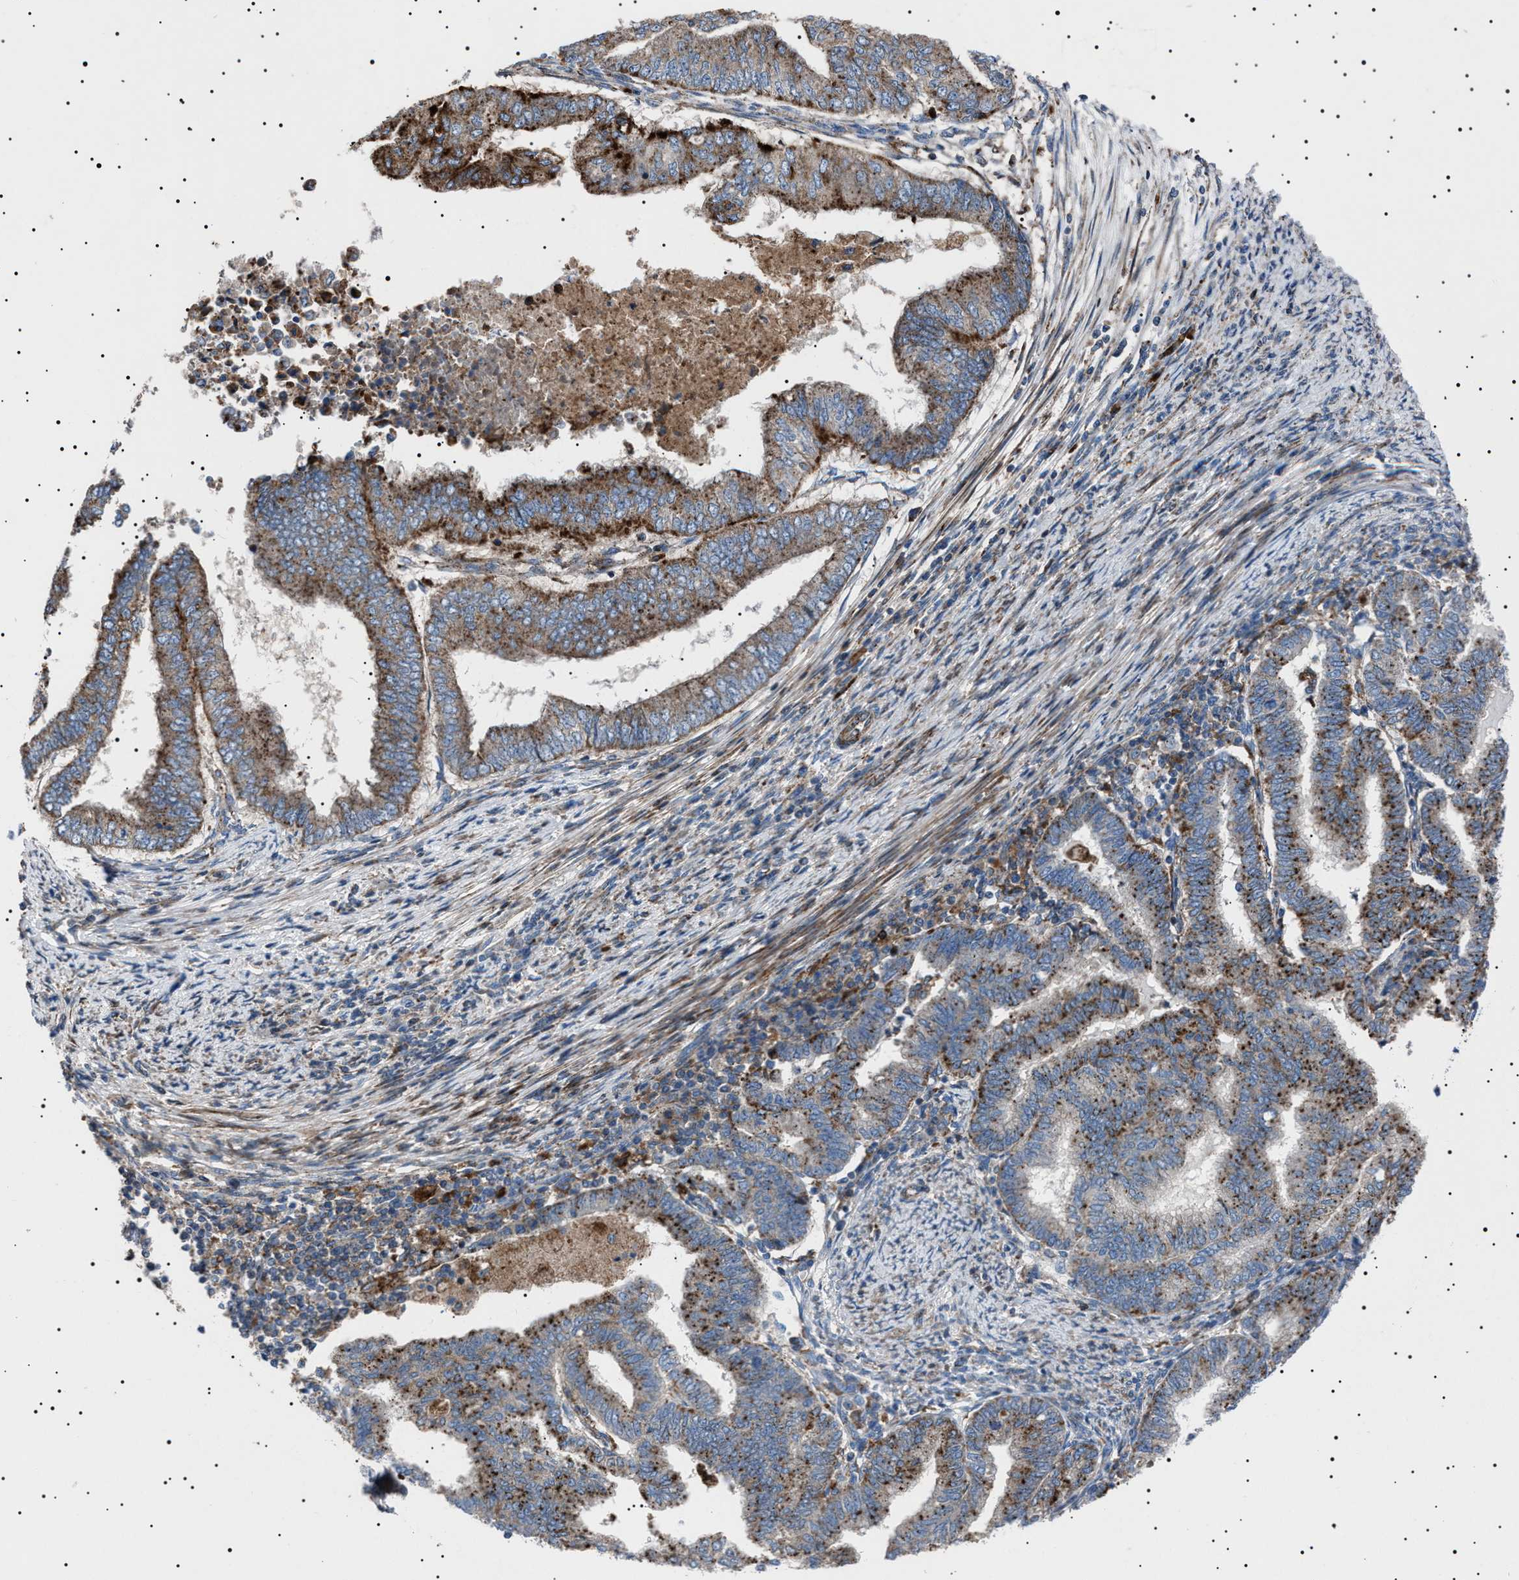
{"staining": {"intensity": "strong", "quantity": ">75%", "location": "cytoplasmic/membranous"}, "tissue": "endometrial cancer", "cell_type": "Tumor cells", "image_type": "cancer", "snomed": [{"axis": "morphology", "description": "Polyp, NOS"}, {"axis": "morphology", "description": "Adenocarcinoma, NOS"}, {"axis": "morphology", "description": "Adenoma, NOS"}, {"axis": "topography", "description": "Endometrium"}], "caption": "Immunohistochemical staining of human endometrial cancer demonstrates strong cytoplasmic/membranous protein positivity in approximately >75% of tumor cells.", "gene": "NEU1", "patient": {"sex": "female", "age": 79}}